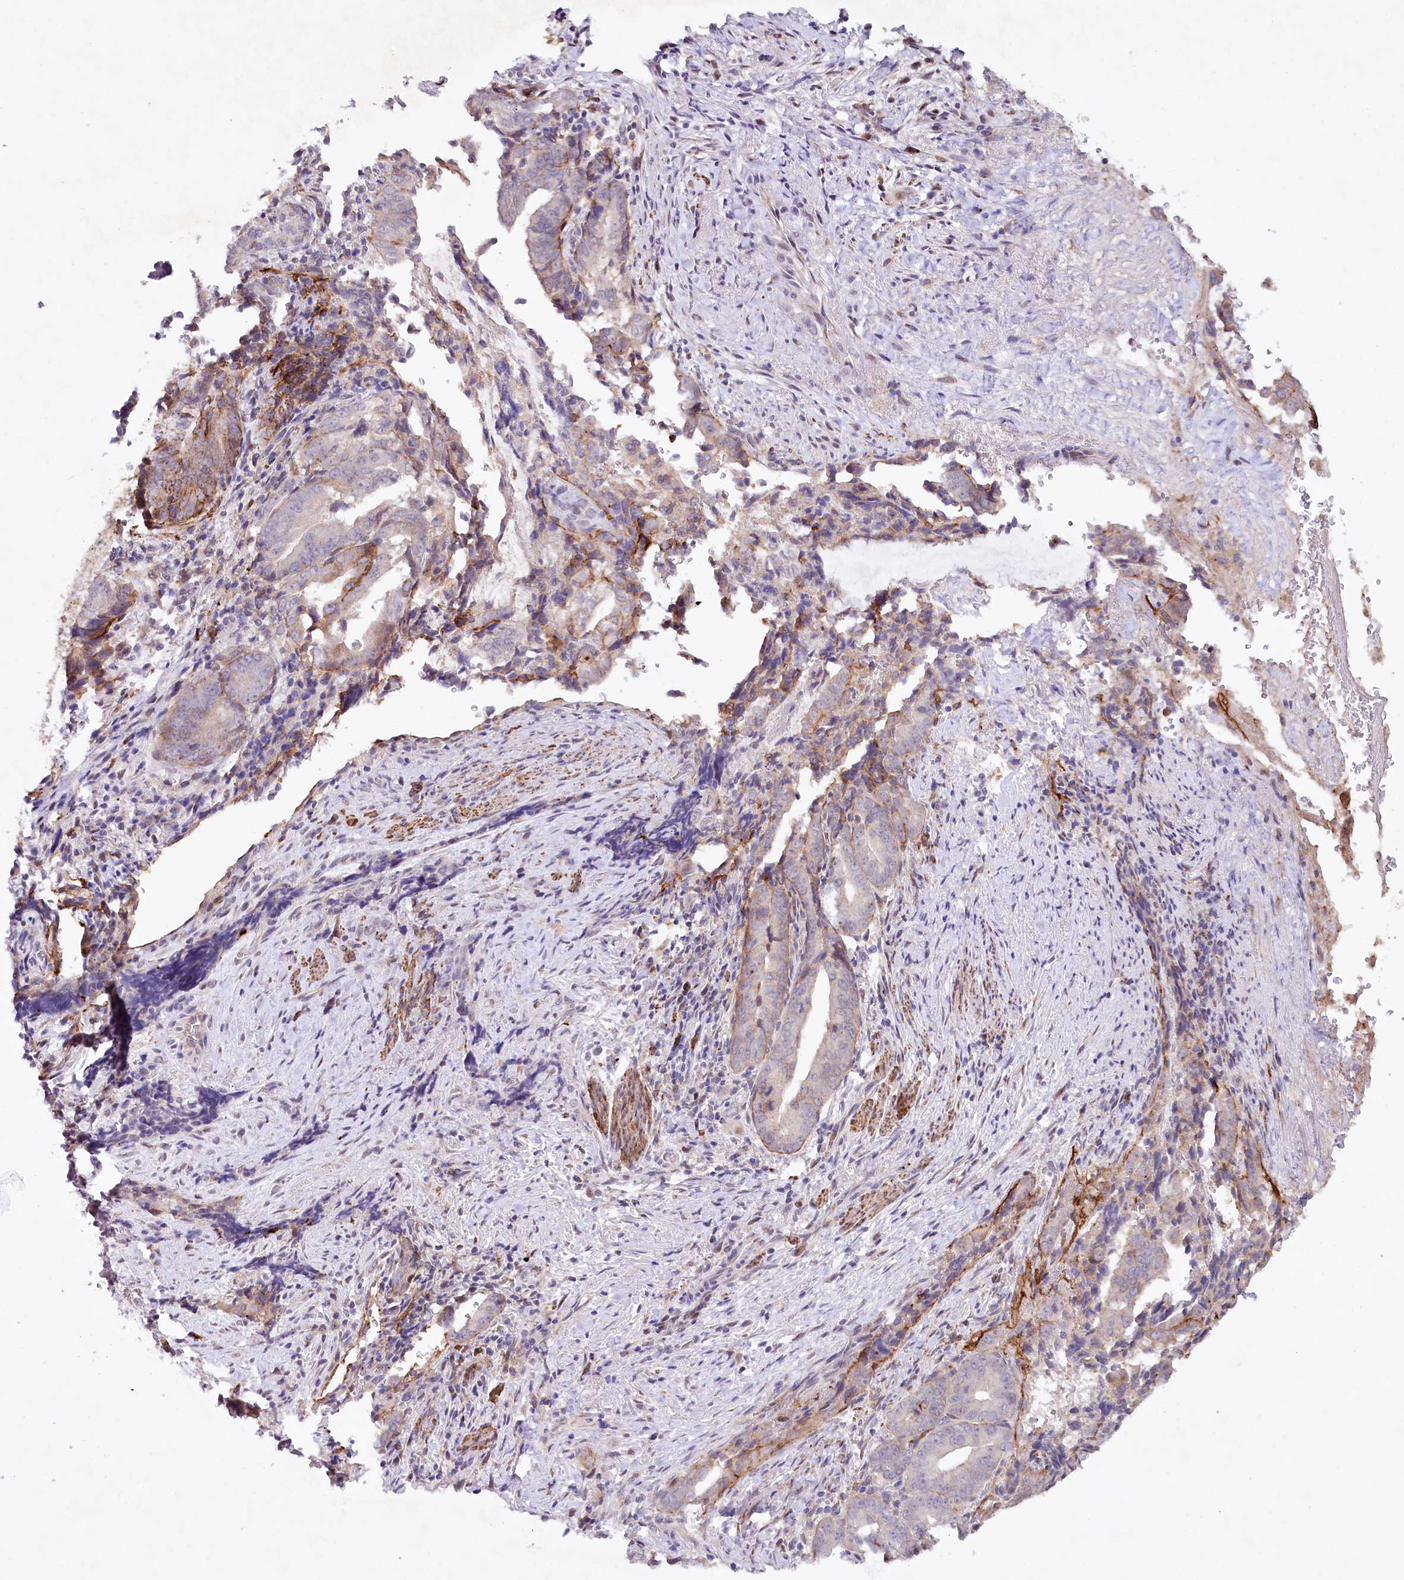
{"staining": {"intensity": "moderate", "quantity": "25%-75%", "location": "cytoplasmic/membranous"}, "tissue": "pancreatic cancer", "cell_type": "Tumor cells", "image_type": "cancer", "snomed": [{"axis": "morphology", "description": "Adenocarcinoma, NOS"}, {"axis": "topography", "description": "Pancreas"}], "caption": "This image exhibits adenocarcinoma (pancreatic) stained with IHC to label a protein in brown. The cytoplasmic/membranous of tumor cells show moderate positivity for the protein. Nuclei are counter-stained blue.", "gene": "ALDH3B1", "patient": {"sex": "female", "age": 63}}